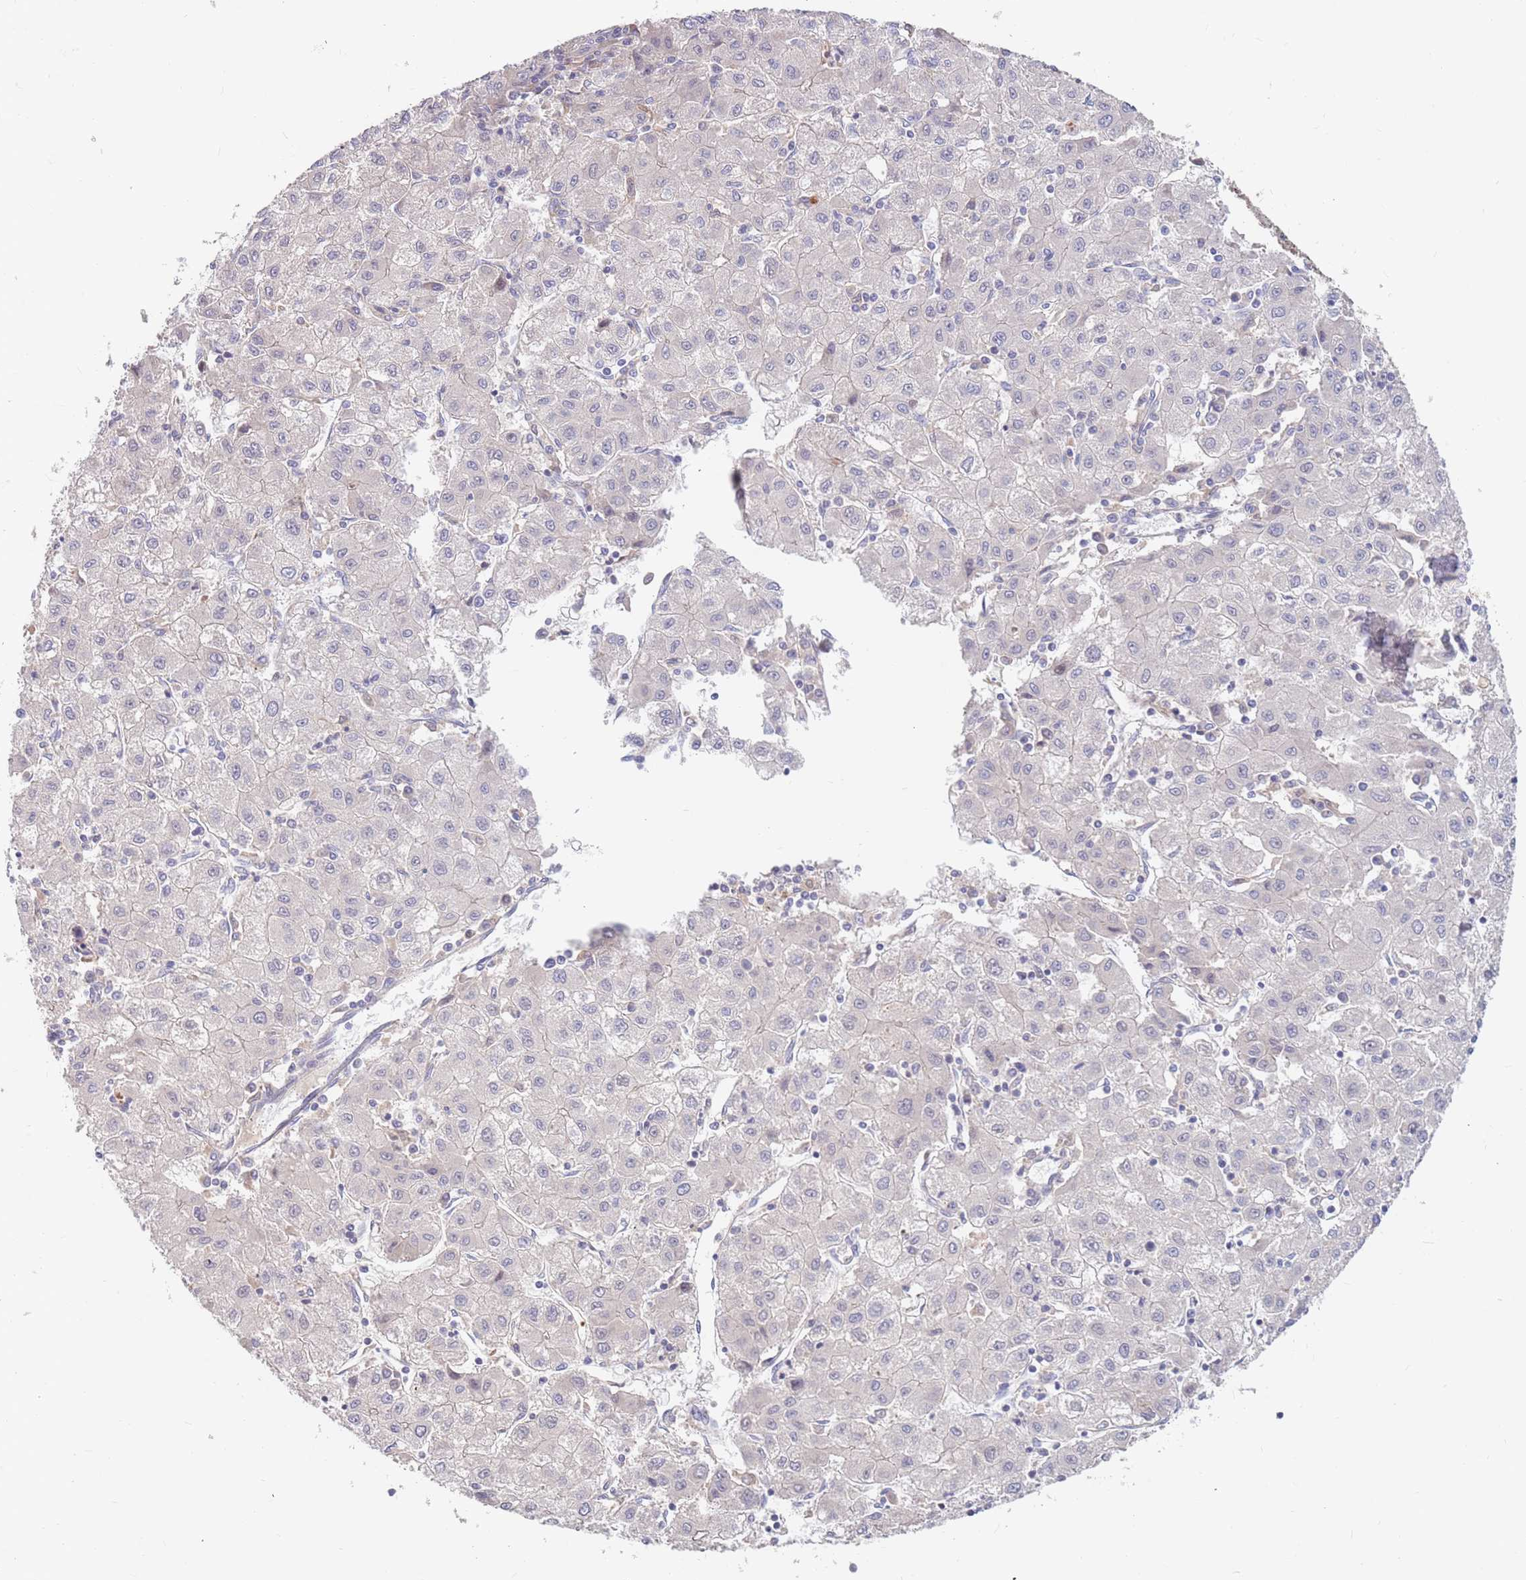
{"staining": {"intensity": "negative", "quantity": "none", "location": "none"}, "tissue": "liver cancer", "cell_type": "Tumor cells", "image_type": "cancer", "snomed": [{"axis": "morphology", "description": "Carcinoma, Hepatocellular, NOS"}, {"axis": "topography", "description": "Liver"}], "caption": "DAB immunohistochemical staining of human liver hepatocellular carcinoma reveals no significant staining in tumor cells.", "gene": "BORCS5", "patient": {"sex": "male", "age": 72}}